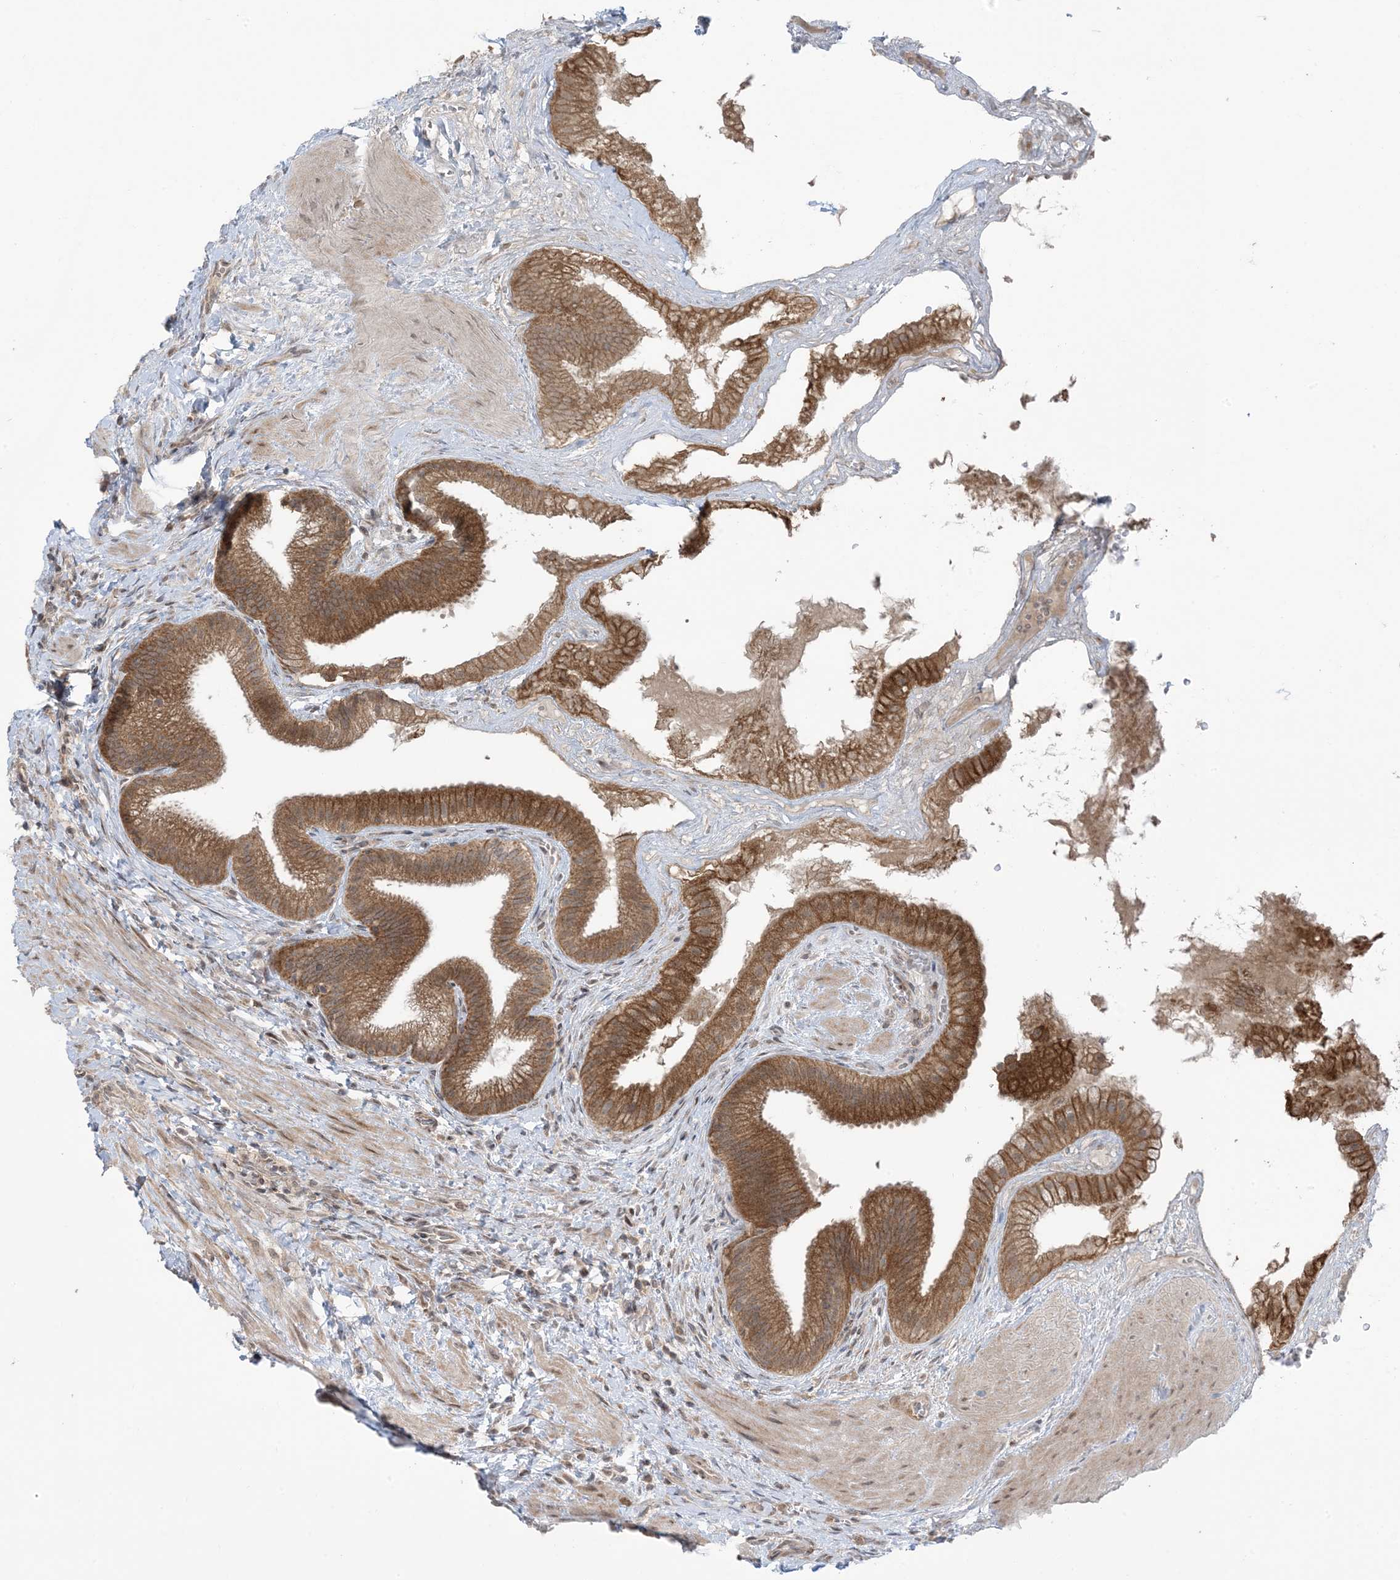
{"staining": {"intensity": "strong", "quantity": ">75%", "location": "cytoplasmic/membranous"}, "tissue": "gallbladder", "cell_type": "Glandular cells", "image_type": "normal", "snomed": [{"axis": "morphology", "description": "Normal tissue, NOS"}, {"axis": "topography", "description": "Gallbladder"}], "caption": "The photomicrograph shows a brown stain indicating the presence of a protein in the cytoplasmic/membranous of glandular cells in gallbladder.", "gene": "PHLDB2", "patient": {"sex": "male", "age": 55}}